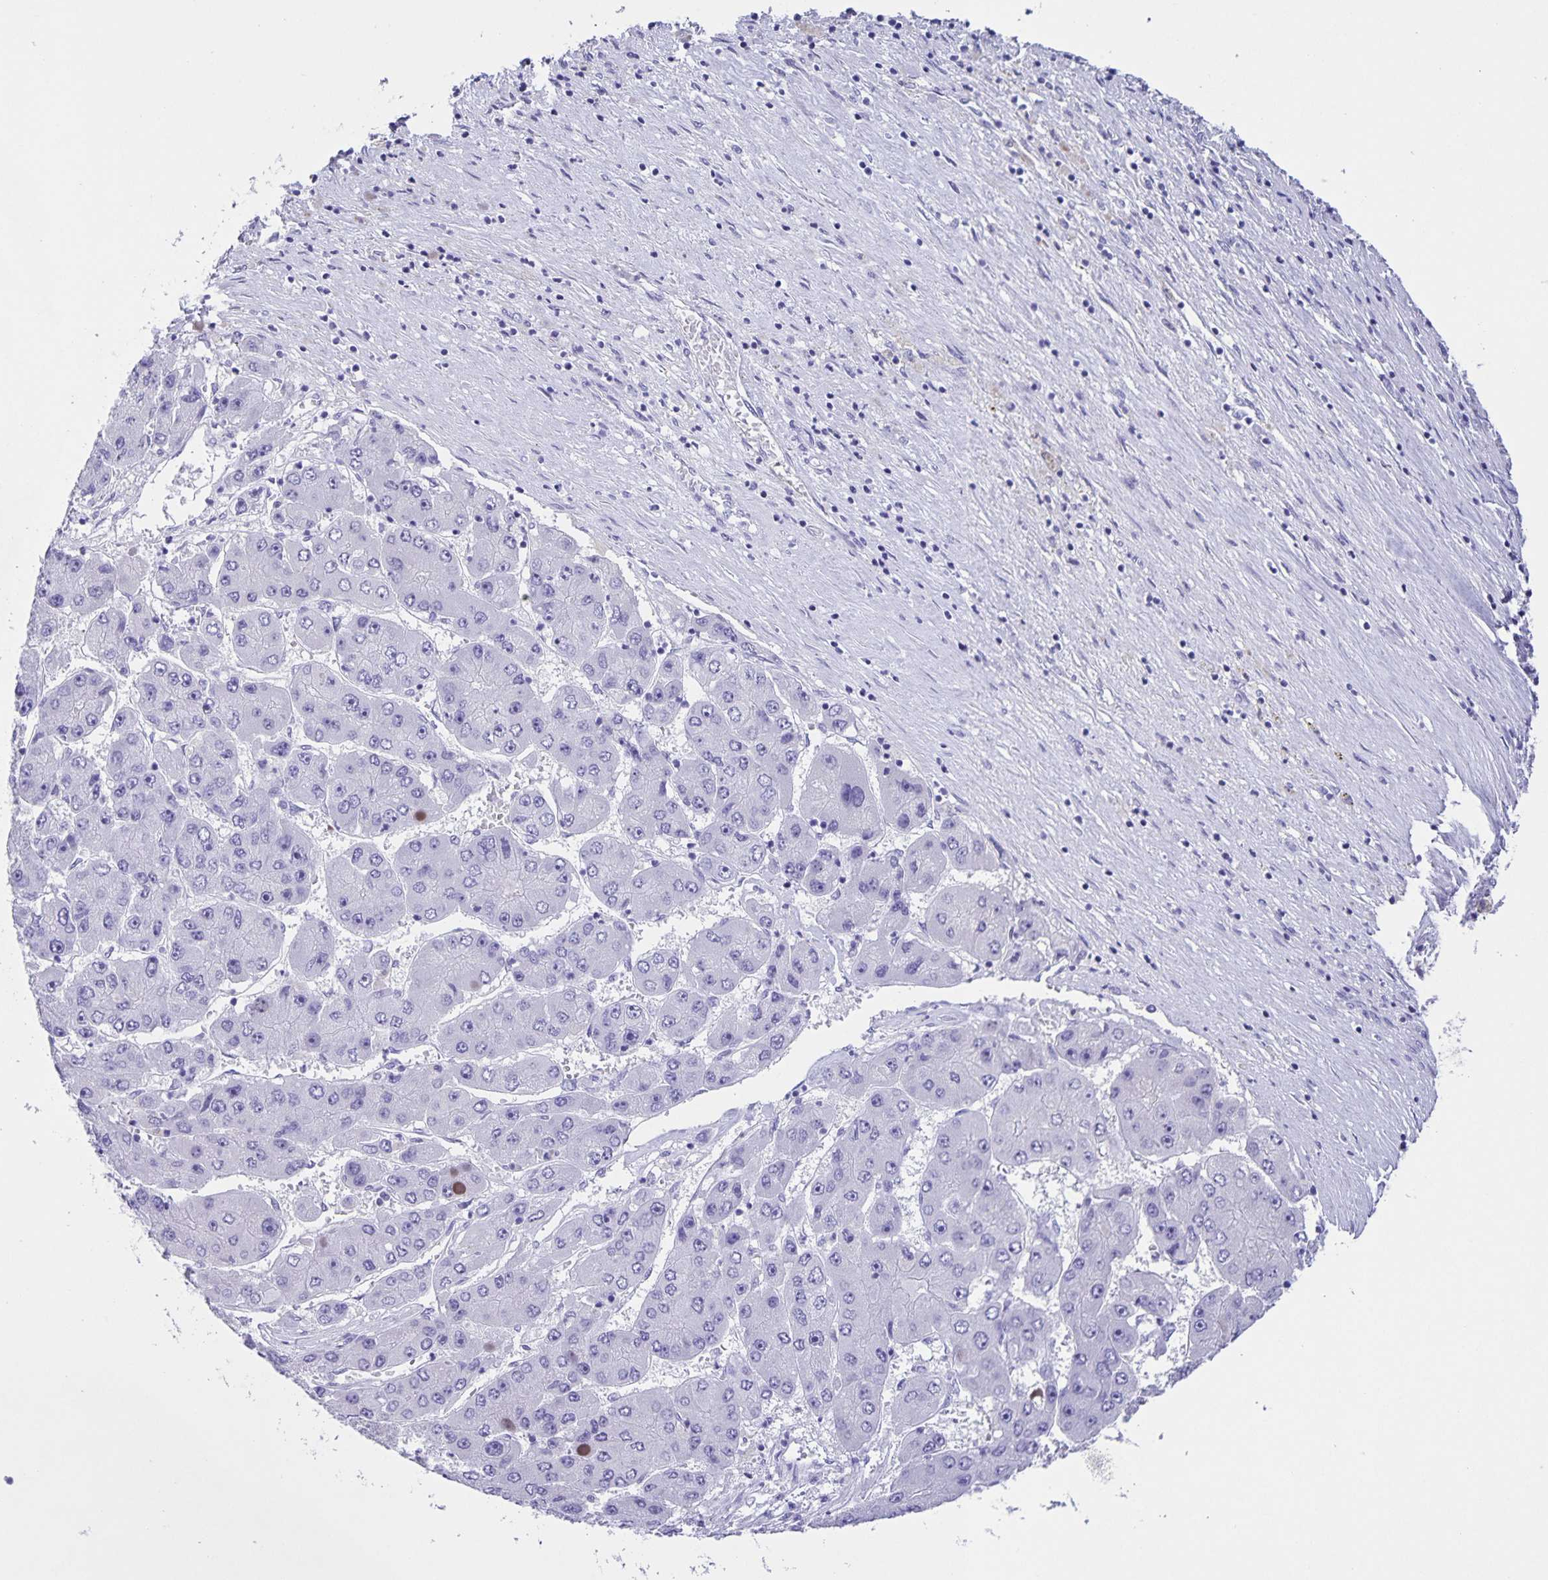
{"staining": {"intensity": "negative", "quantity": "none", "location": "none"}, "tissue": "liver cancer", "cell_type": "Tumor cells", "image_type": "cancer", "snomed": [{"axis": "morphology", "description": "Carcinoma, Hepatocellular, NOS"}, {"axis": "topography", "description": "Liver"}], "caption": "This image is of liver hepatocellular carcinoma stained with immunohistochemistry (IHC) to label a protein in brown with the nuclei are counter-stained blue. There is no expression in tumor cells.", "gene": "UBQLN3", "patient": {"sex": "female", "age": 61}}